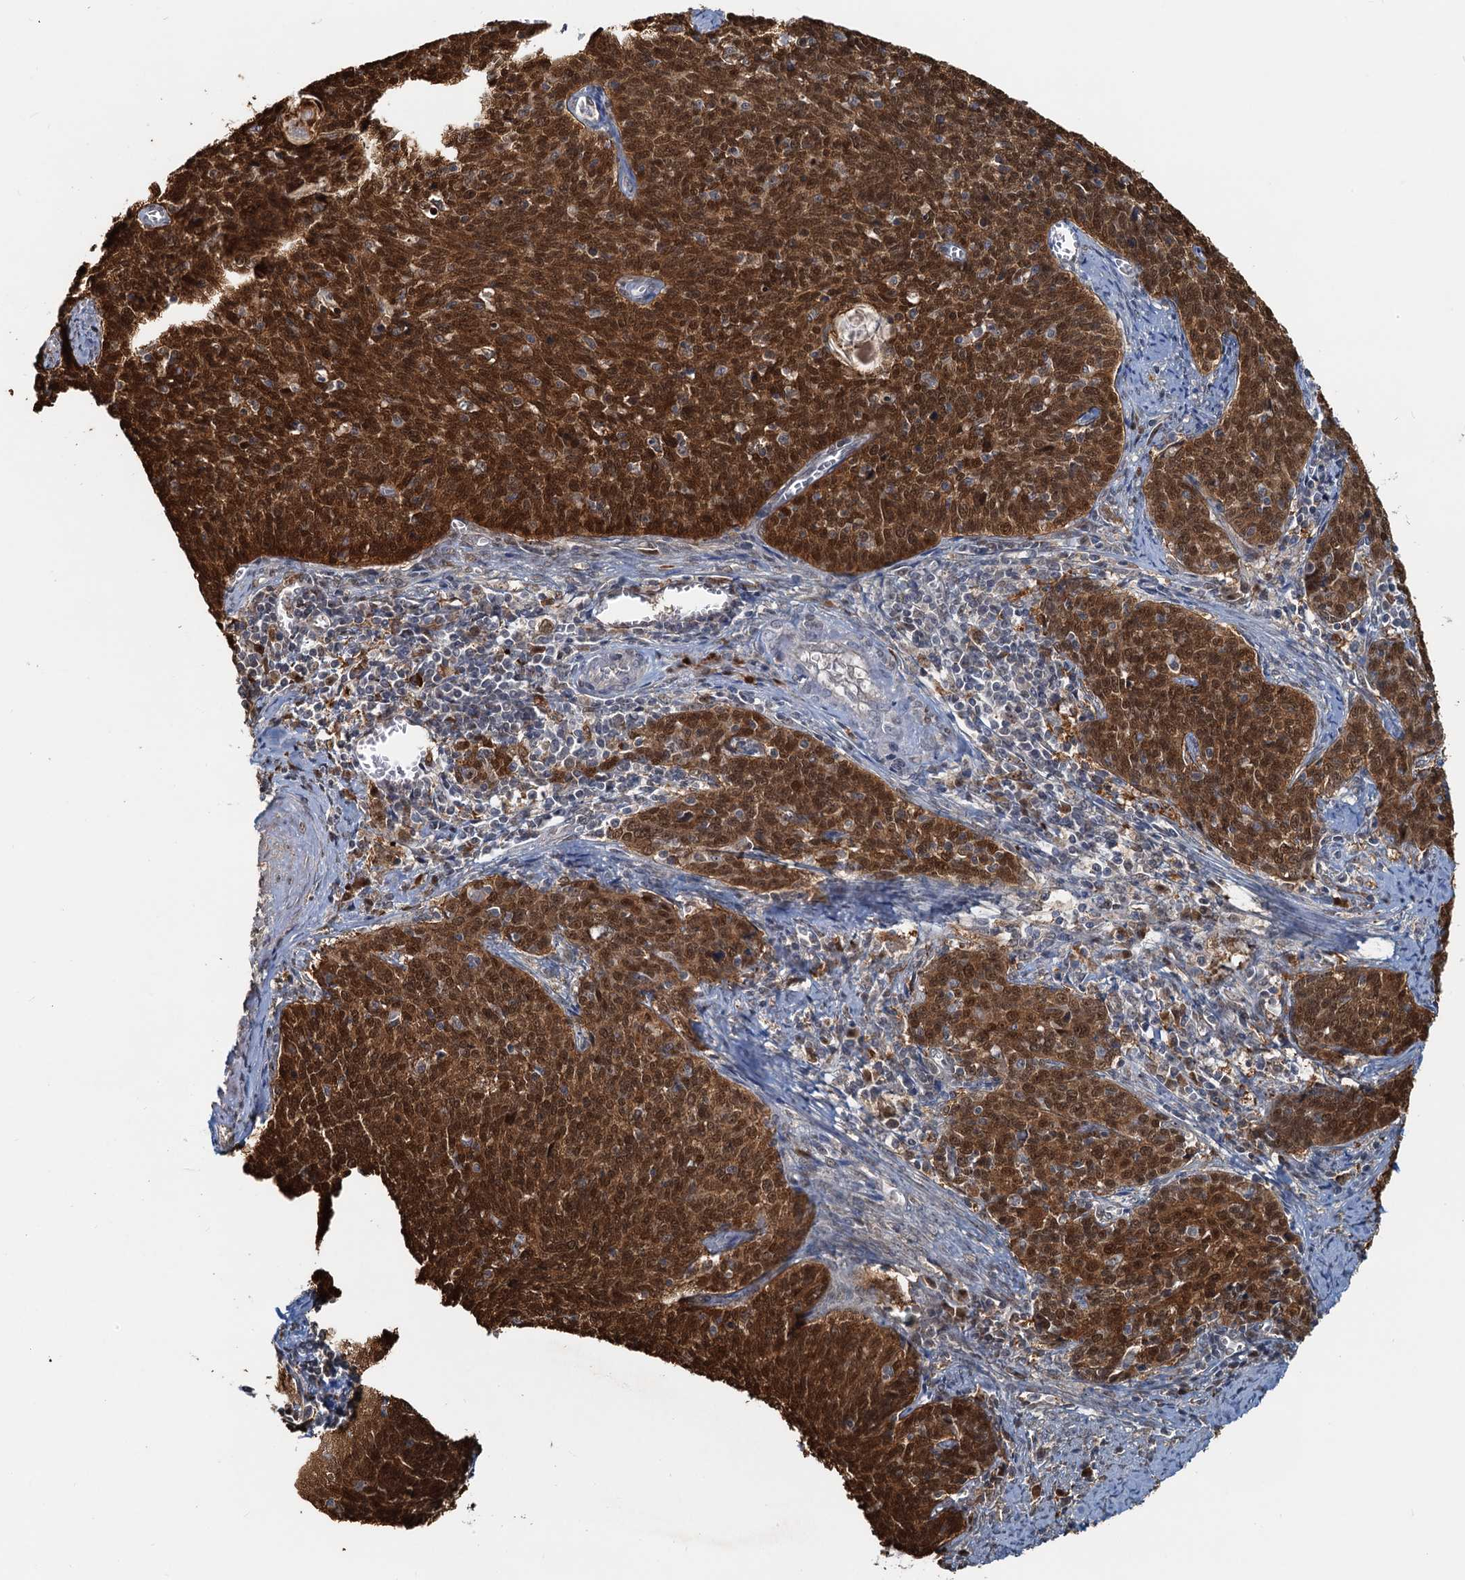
{"staining": {"intensity": "strong", "quantity": ">75%", "location": "cytoplasmic/membranous,nuclear"}, "tissue": "cervical cancer", "cell_type": "Tumor cells", "image_type": "cancer", "snomed": [{"axis": "morphology", "description": "Squamous cell carcinoma, NOS"}, {"axis": "topography", "description": "Cervix"}], "caption": "There is high levels of strong cytoplasmic/membranous and nuclear expression in tumor cells of squamous cell carcinoma (cervical), as demonstrated by immunohistochemical staining (brown color).", "gene": "SPINDOC", "patient": {"sex": "female", "age": 39}}